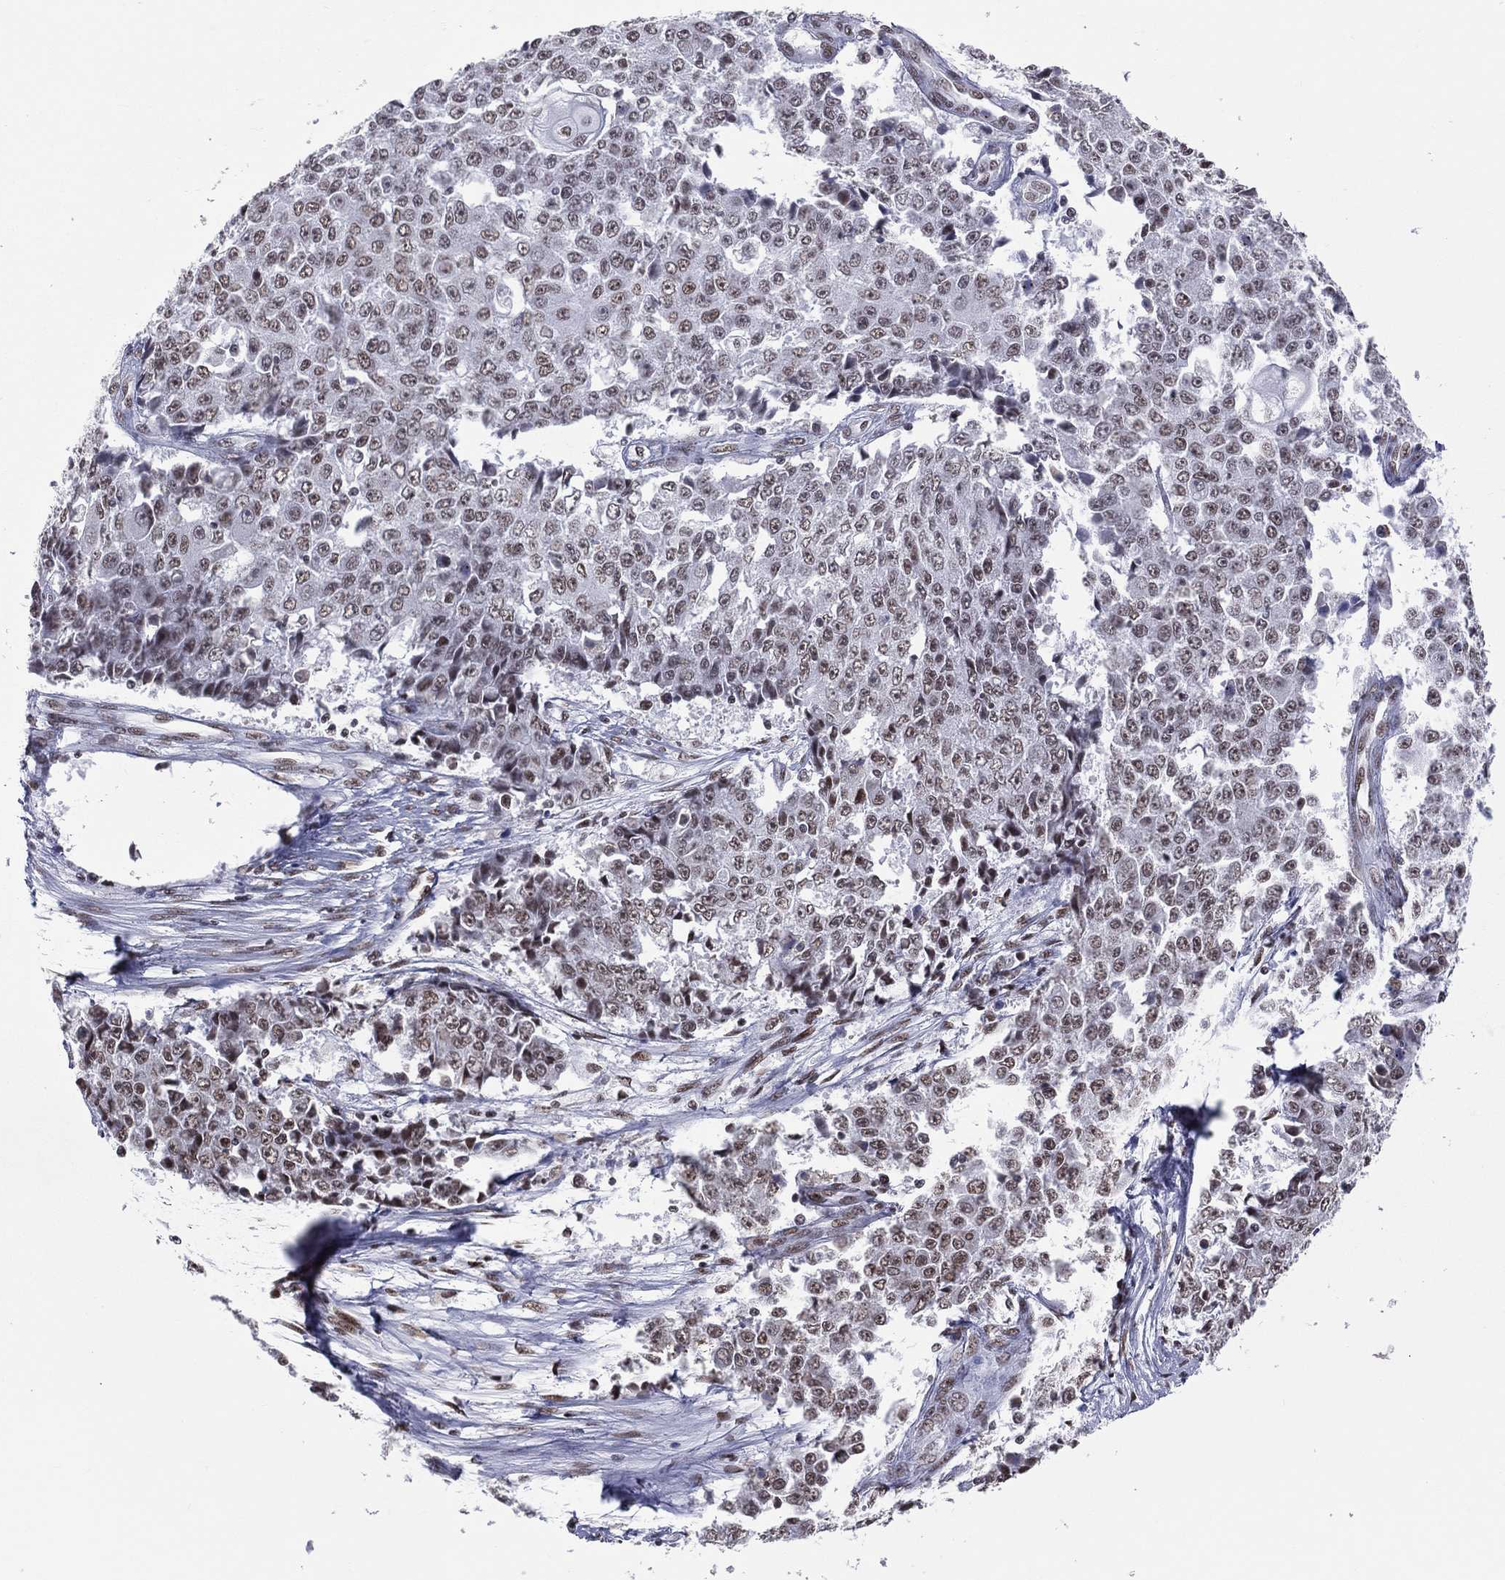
{"staining": {"intensity": "moderate", "quantity": "<25%", "location": "nuclear"}, "tissue": "ovarian cancer", "cell_type": "Tumor cells", "image_type": "cancer", "snomed": [{"axis": "morphology", "description": "Carcinoma, endometroid"}, {"axis": "topography", "description": "Ovary"}], "caption": "Immunohistochemistry (IHC) staining of ovarian cancer (endometroid carcinoma), which demonstrates low levels of moderate nuclear staining in approximately <25% of tumor cells indicating moderate nuclear protein staining. The staining was performed using DAB (3,3'-diaminobenzidine) (brown) for protein detection and nuclei were counterstained in hematoxylin (blue).", "gene": "ZNF7", "patient": {"sex": "female", "age": 42}}